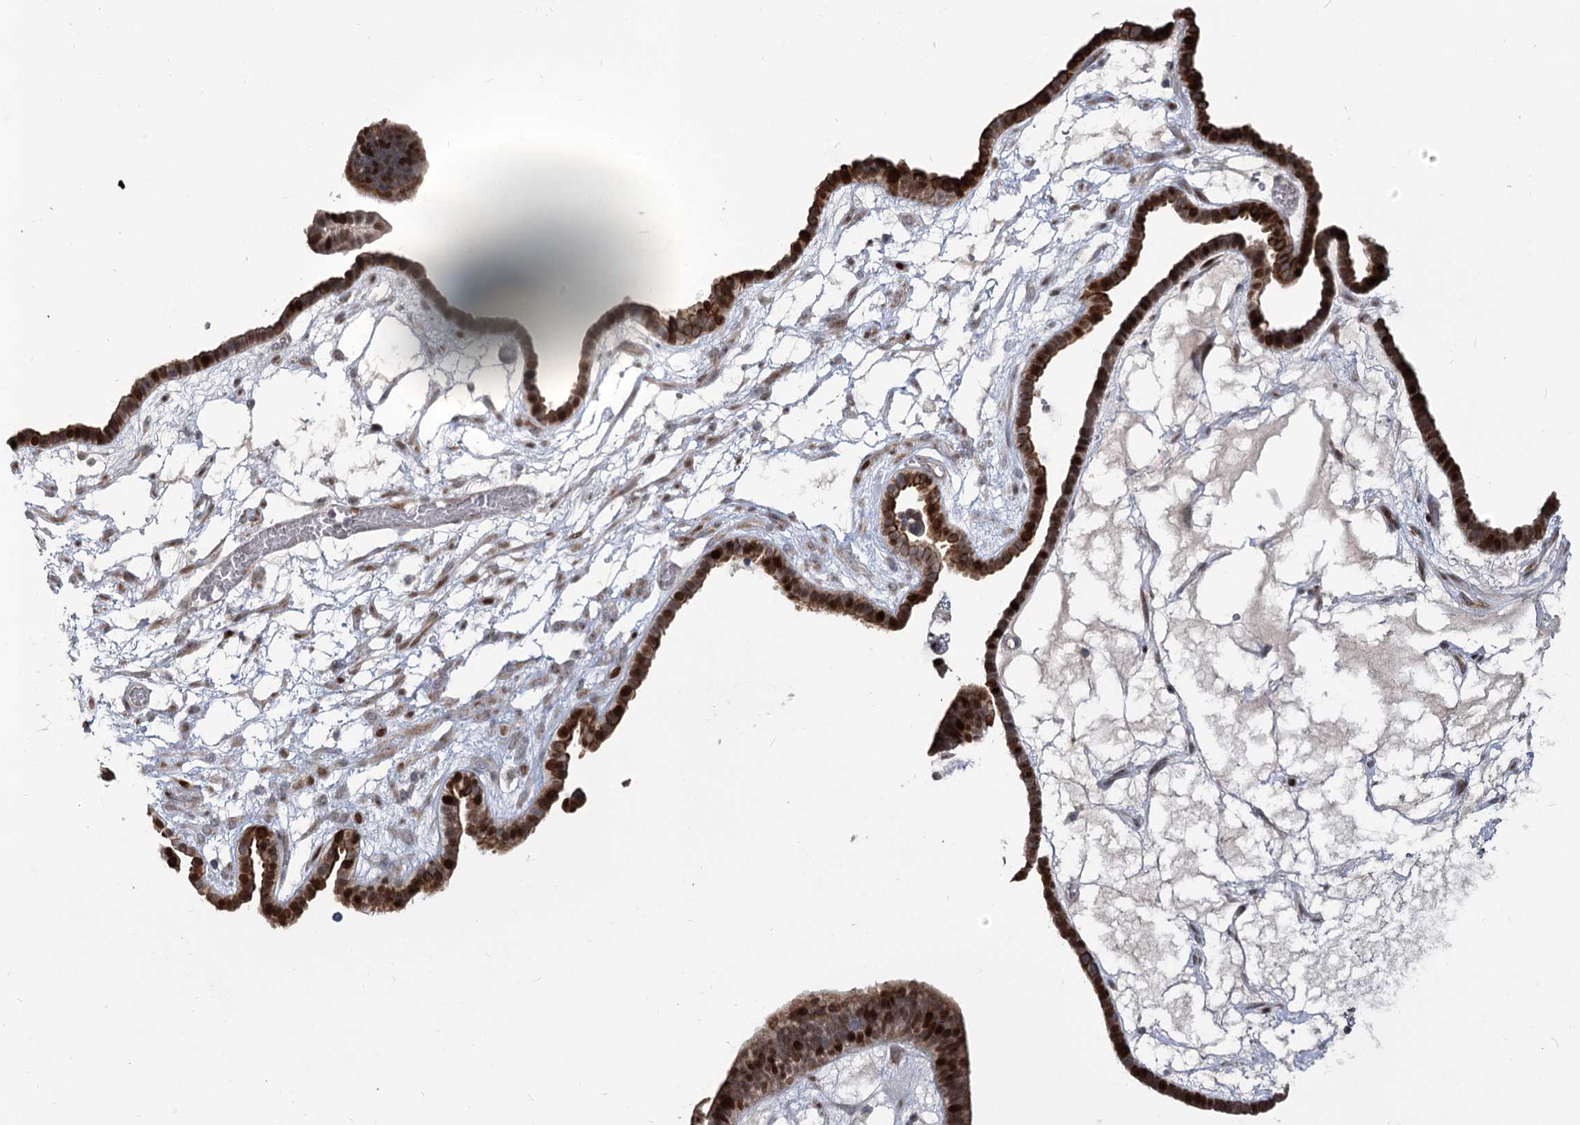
{"staining": {"intensity": "strong", "quantity": "25%-75%", "location": "nuclear"}, "tissue": "ovarian cancer", "cell_type": "Tumor cells", "image_type": "cancer", "snomed": [{"axis": "morphology", "description": "Cystadenocarcinoma, serous, NOS"}, {"axis": "topography", "description": "Ovary"}], "caption": "A brown stain shows strong nuclear staining of a protein in human ovarian cancer tumor cells.", "gene": "PIK3C2A", "patient": {"sex": "female", "age": 56}}